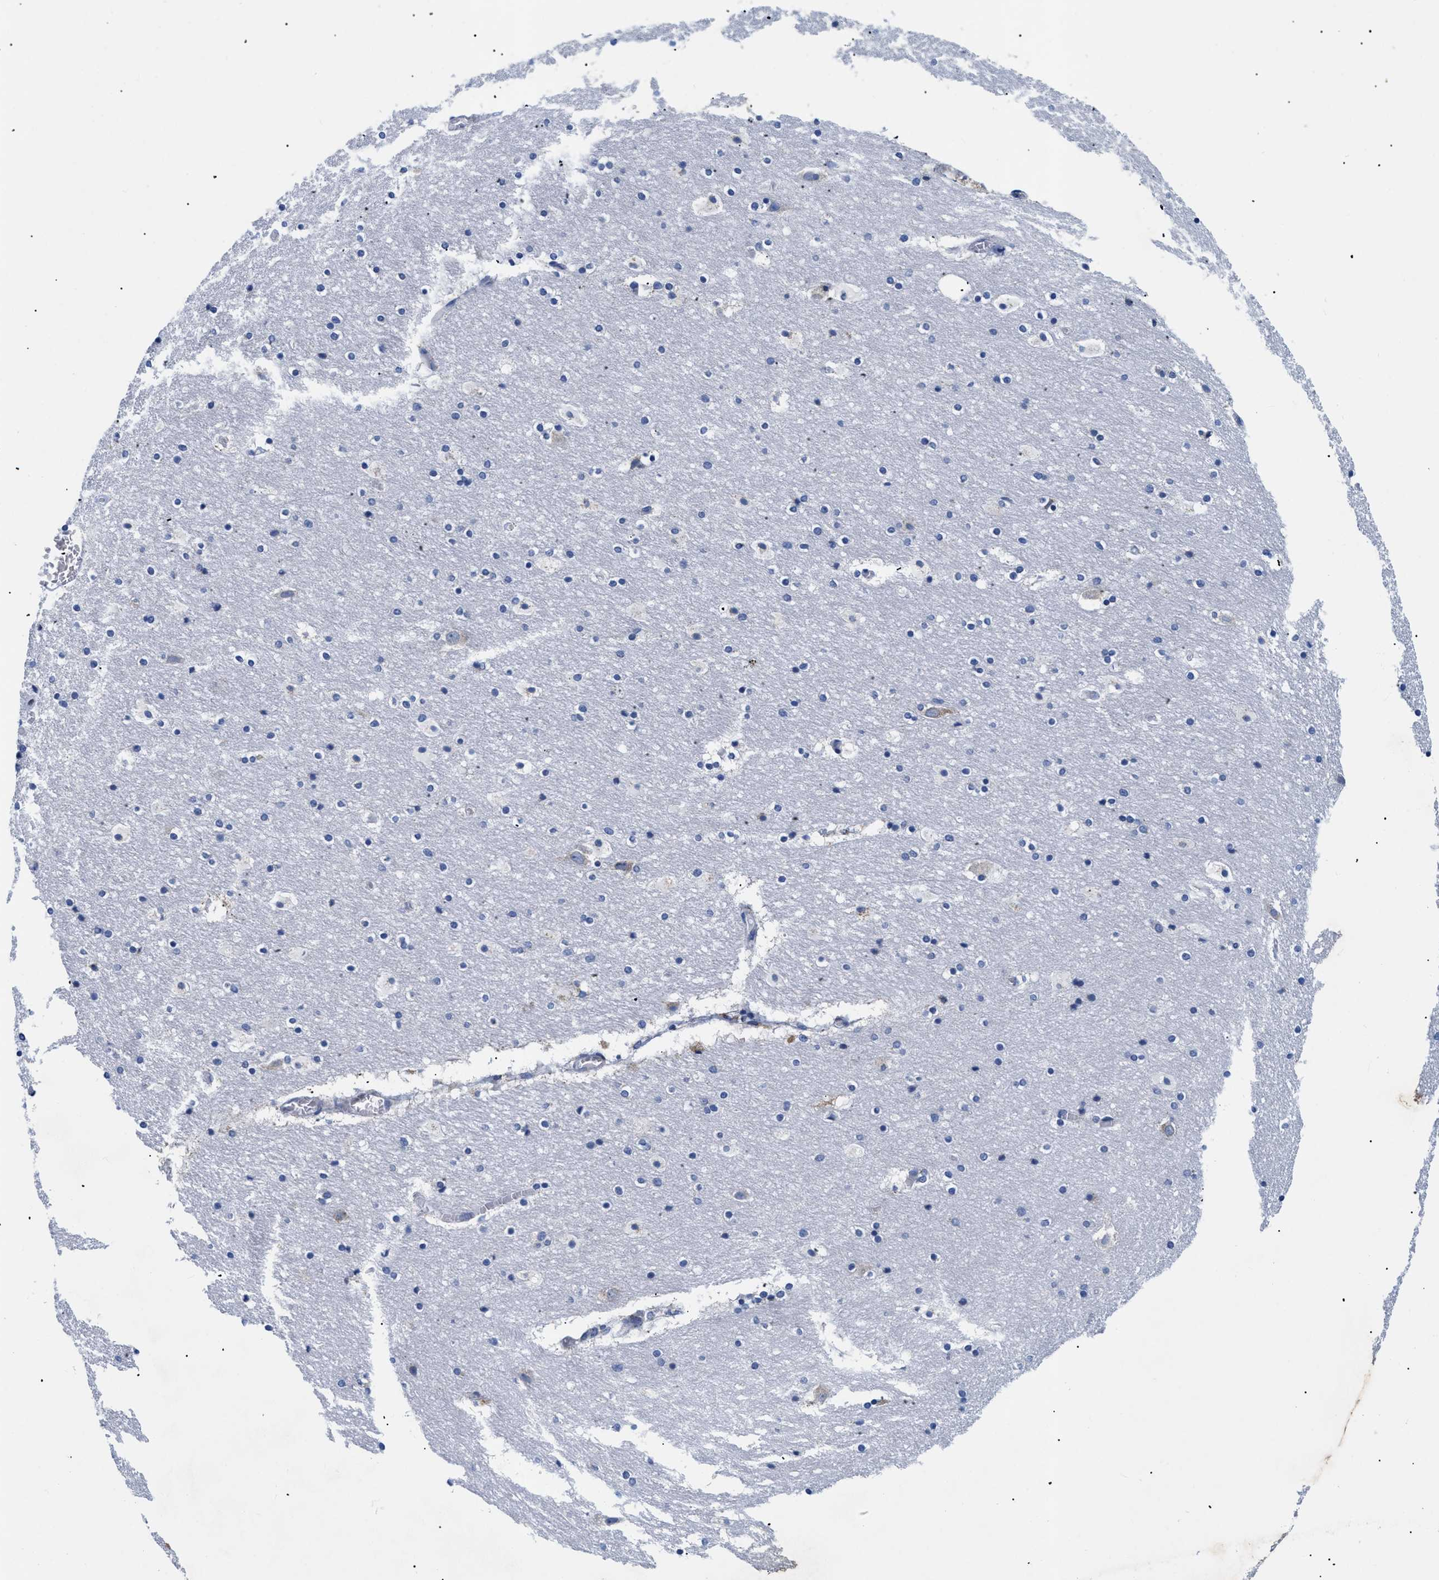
{"staining": {"intensity": "negative", "quantity": "none", "location": "none"}, "tissue": "hippocampus", "cell_type": "Glial cells", "image_type": "normal", "snomed": [{"axis": "morphology", "description": "Normal tissue, NOS"}, {"axis": "topography", "description": "Hippocampus"}], "caption": "IHC micrograph of normal hippocampus stained for a protein (brown), which demonstrates no positivity in glial cells.", "gene": "GPR149", "patient": {"sex": "male", "age": 45}}